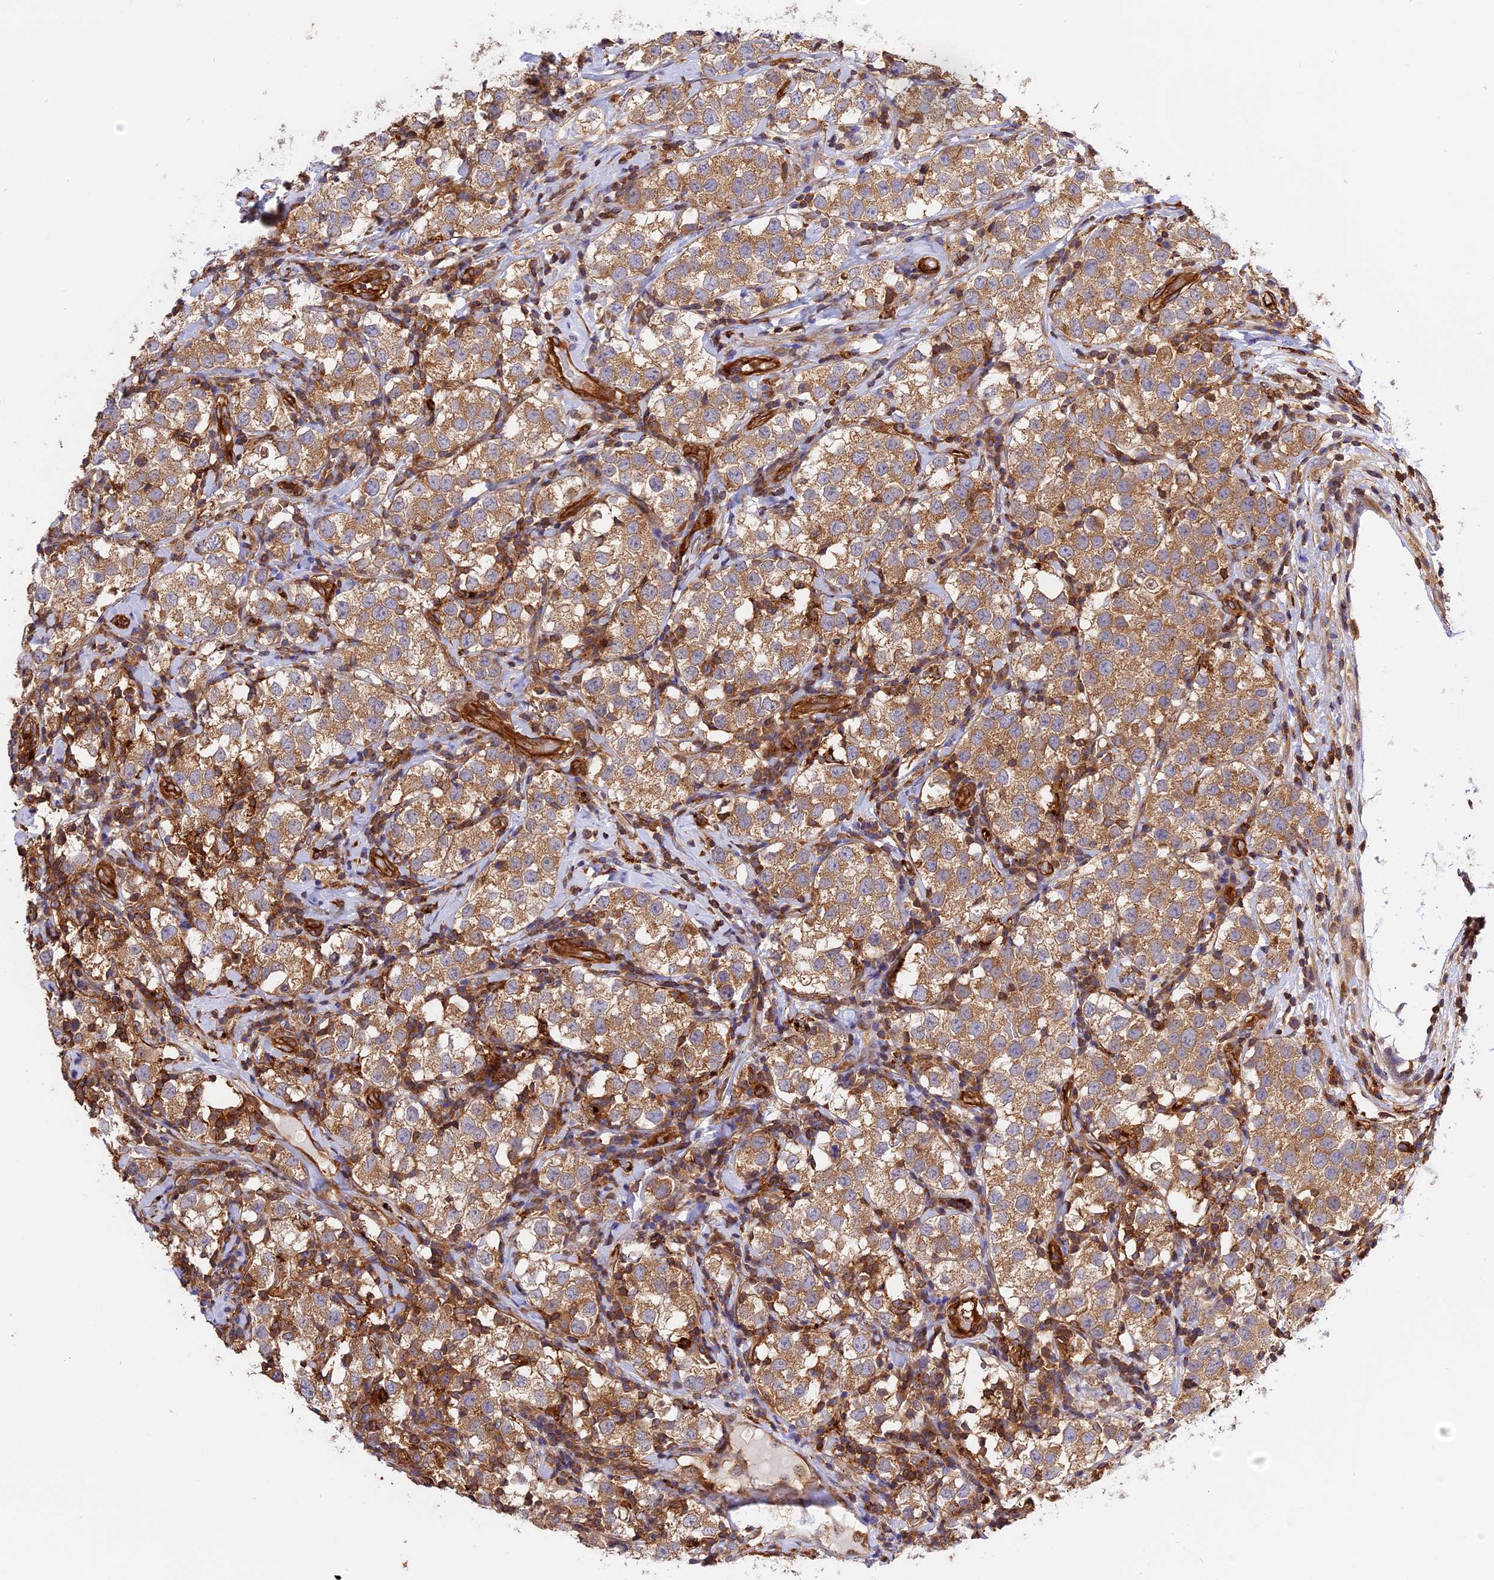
{"staining": {"intensity": "moderate", "quantity": ">75%", "location": "cytoplasmic/membranous"}, "tissue": "testis cancer", "cell_type": "Tumor cells", "image_type": "cancer", "snomed": [{"axis": "morphology", "description": "Seminoma, NOS"}, {"axis": "topography", "description": "Testis"}], "caption": "Protein expression analysis of testis seminoma demonstrates moderate cytoplasmic/membranous expression in approximately >75% of tumor cells.", "gene": "C5orf22", "patient": {"sex": "male", "age": 34}}